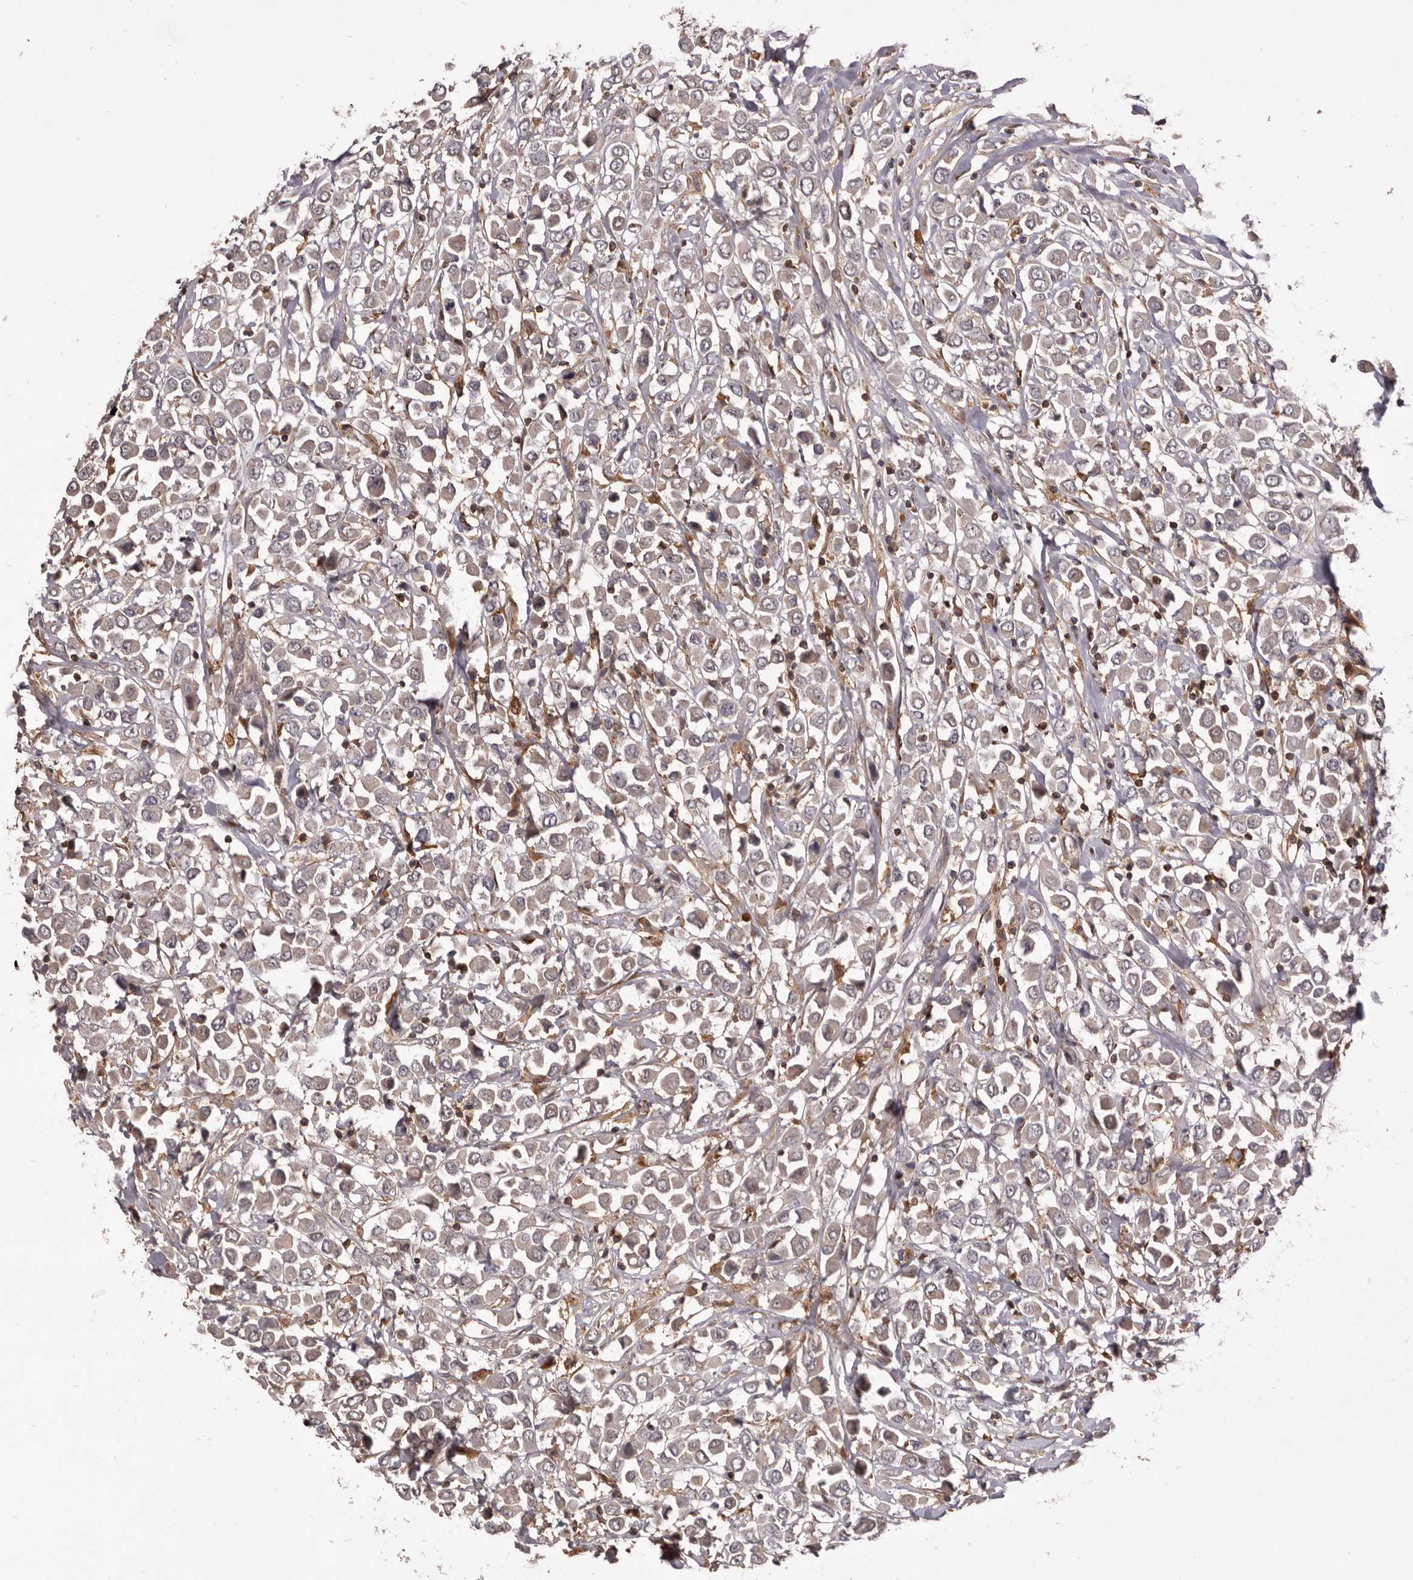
{"staining": {"intensity": "weak", "quantity": "<25%", "location": "cytoplasmic/membranous"}, "tissue": "breast cancer", "cell_type": "Tumor cells", "image_type": "cancer", "snomed": [{"axis": "morphology", "description": "Duct carcinoma"}, {"axis": "topography", "description": "Breast"}], "caption": "Tumor cells are negative for brown protein staining in breast intraductal carcinoma.", "gene": "GLIPR2", "patient": {"sex": "female", "age": 61}}